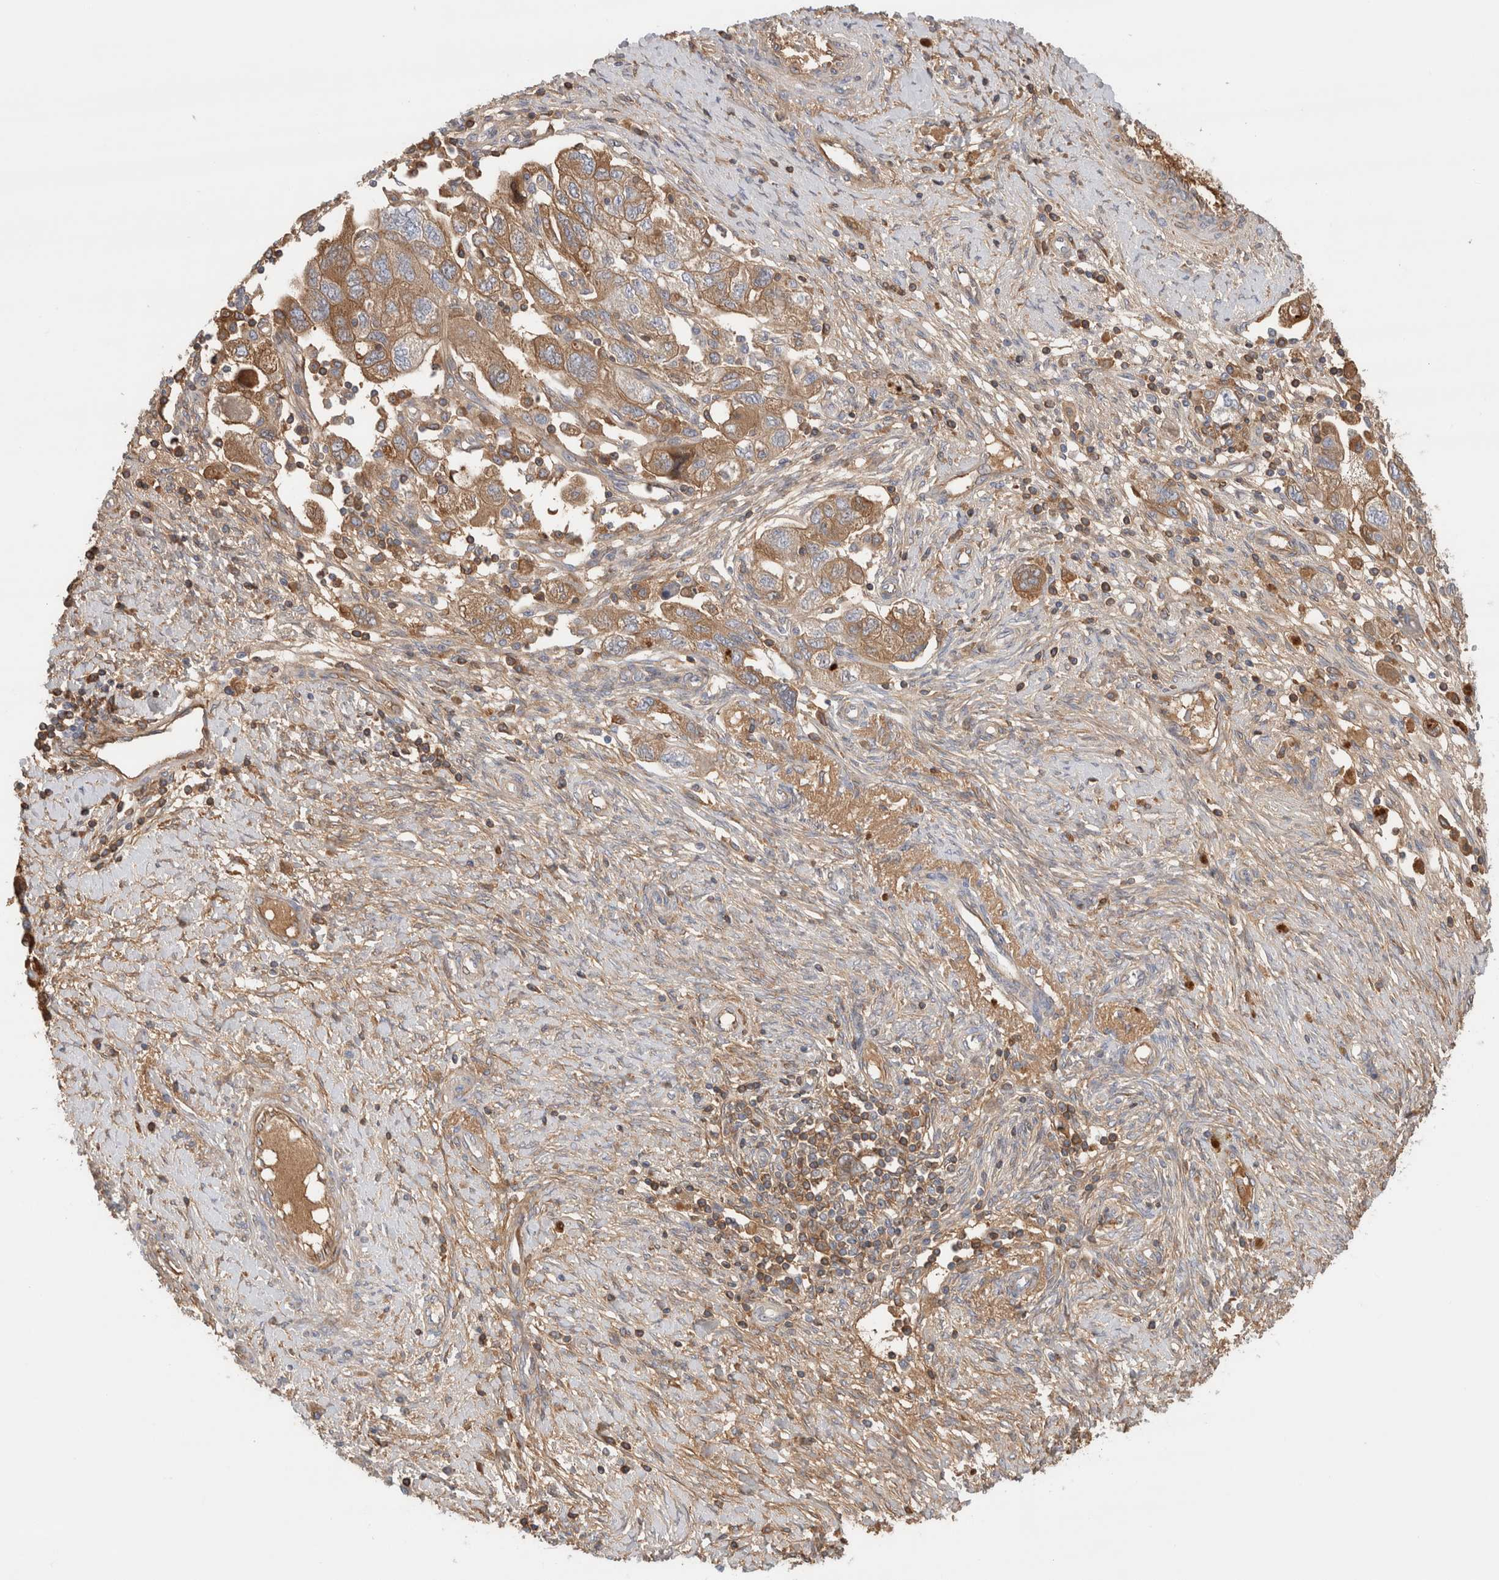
{"staining": {"intensity": "moderate", "quantity": ">75%", "location": "cytoplasmic/membranous"}, "tissue": "ovarian cancer", "cell_type": "Tumor cells", "image_type": "cancer", "snomed": [{"axis": "morphology", "description": "Carcinoma, NOS"}, {"axis": "morphology", "description": "Cystadenocarcinoma, serous, NOS"}, {"axis": "topography", "description": "Ovary"}], "caption": "DAB (3,3'-diaminobenzidine) immunohistochemical staining of carcinoma (ovarian) demonstrates moderate cytoplasmic/membranous protein staining in about >75% of tumor cells.", "gene": "CFI", "patient": {"sex": "female", "age": 69}}